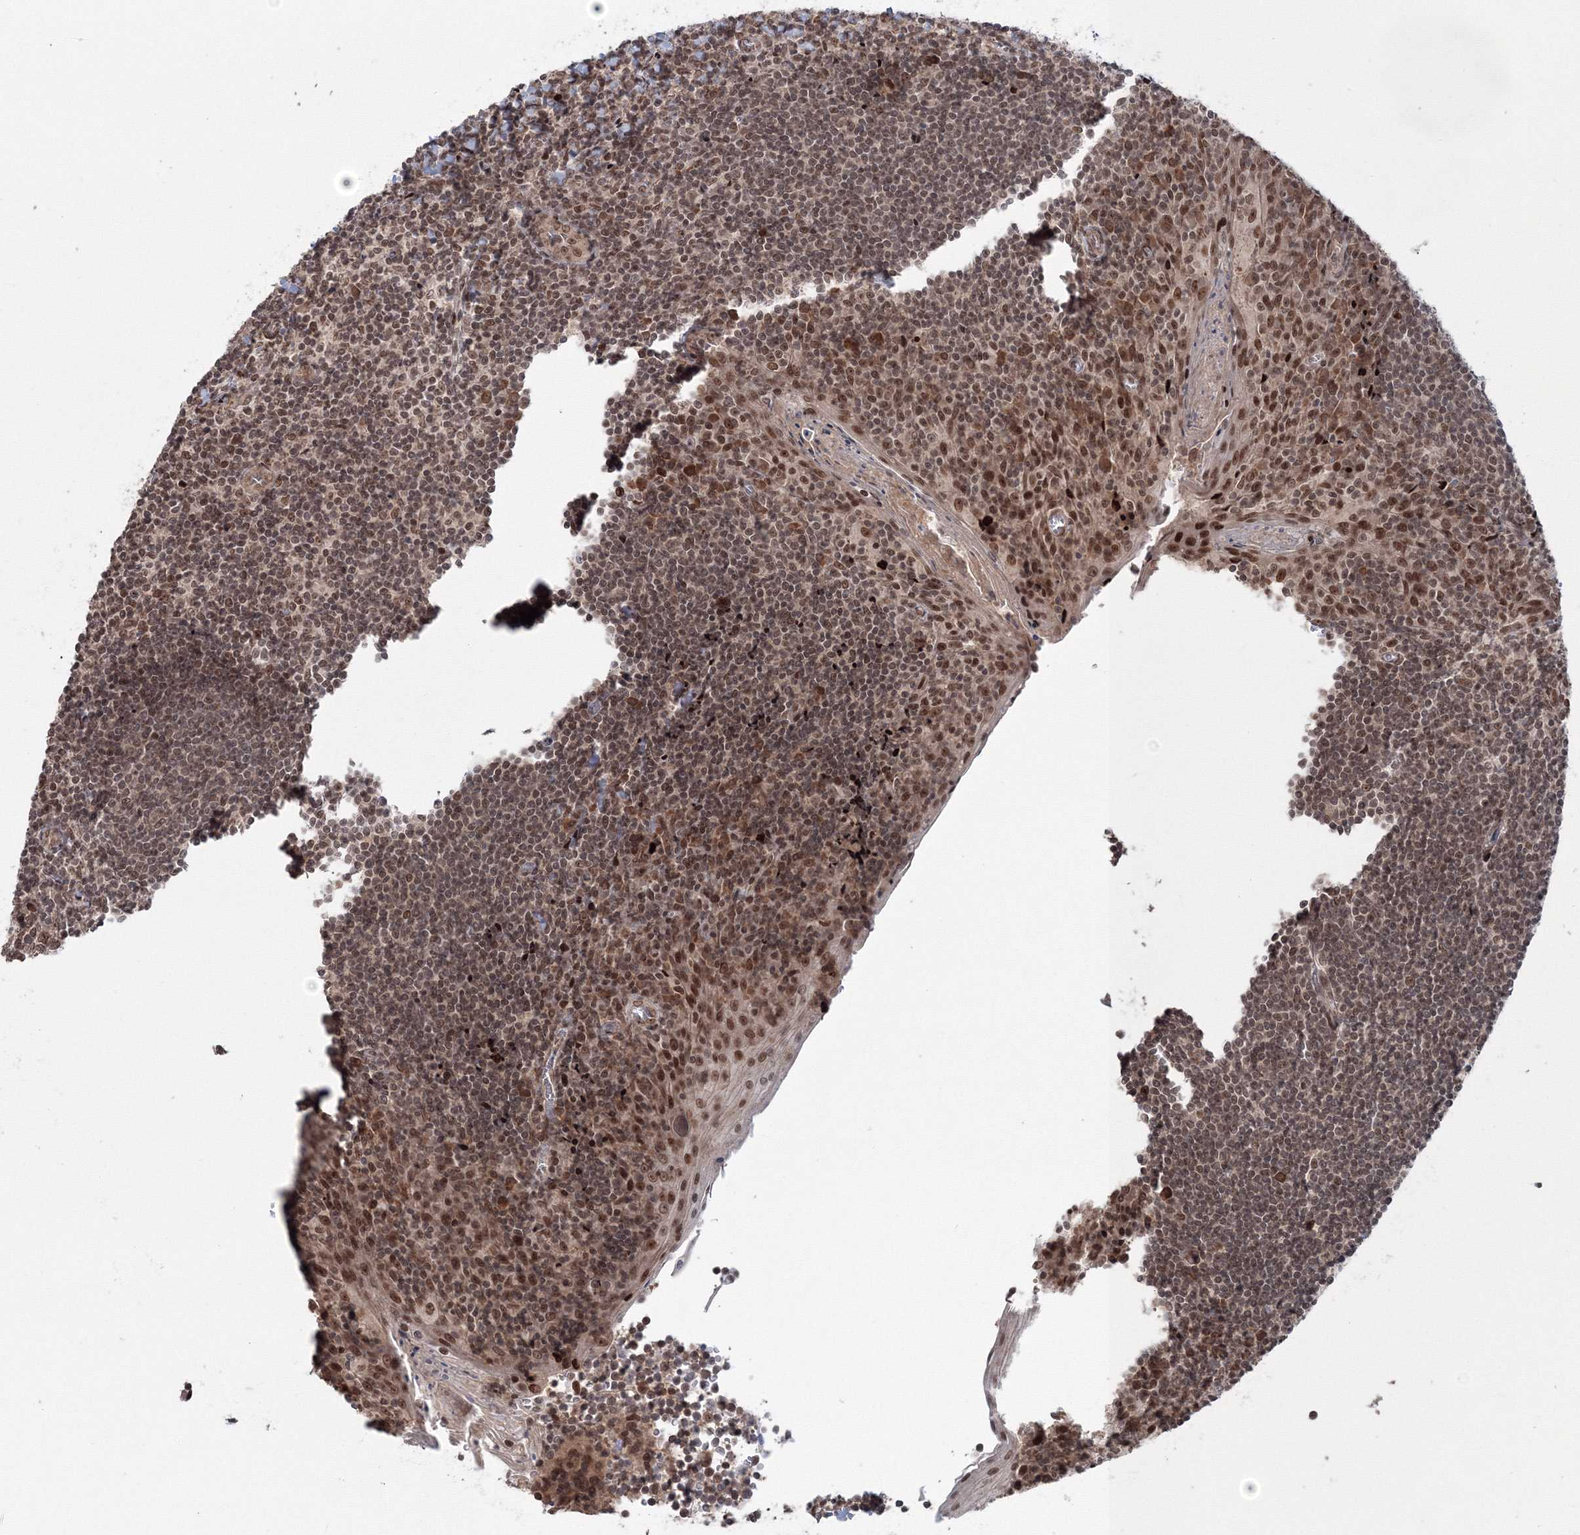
{"staining": {"intensity": "moderate", "quantity": ">75%", "location": "nuclear"}, "tissue": "tonsil", "cell_type": "Germinal center cells", "image_type": "normal", "snomed": [{"axis": "morphology", "description": "Normal tissue, NOS"}, {"axis": "topography", "description": "Tonsil"}], "caption": "DAB immunohistochemical staining of normal tonsil shows moderate nuclear protein expression in approximately >75% of germinal center cells. The staining is performed using DAB brown chromogen to label protein expression. The nuclei are counter-stained blue using hematoxylin.", "gene": "NOA1", "patient": {"sex": "male", "age": 27}}